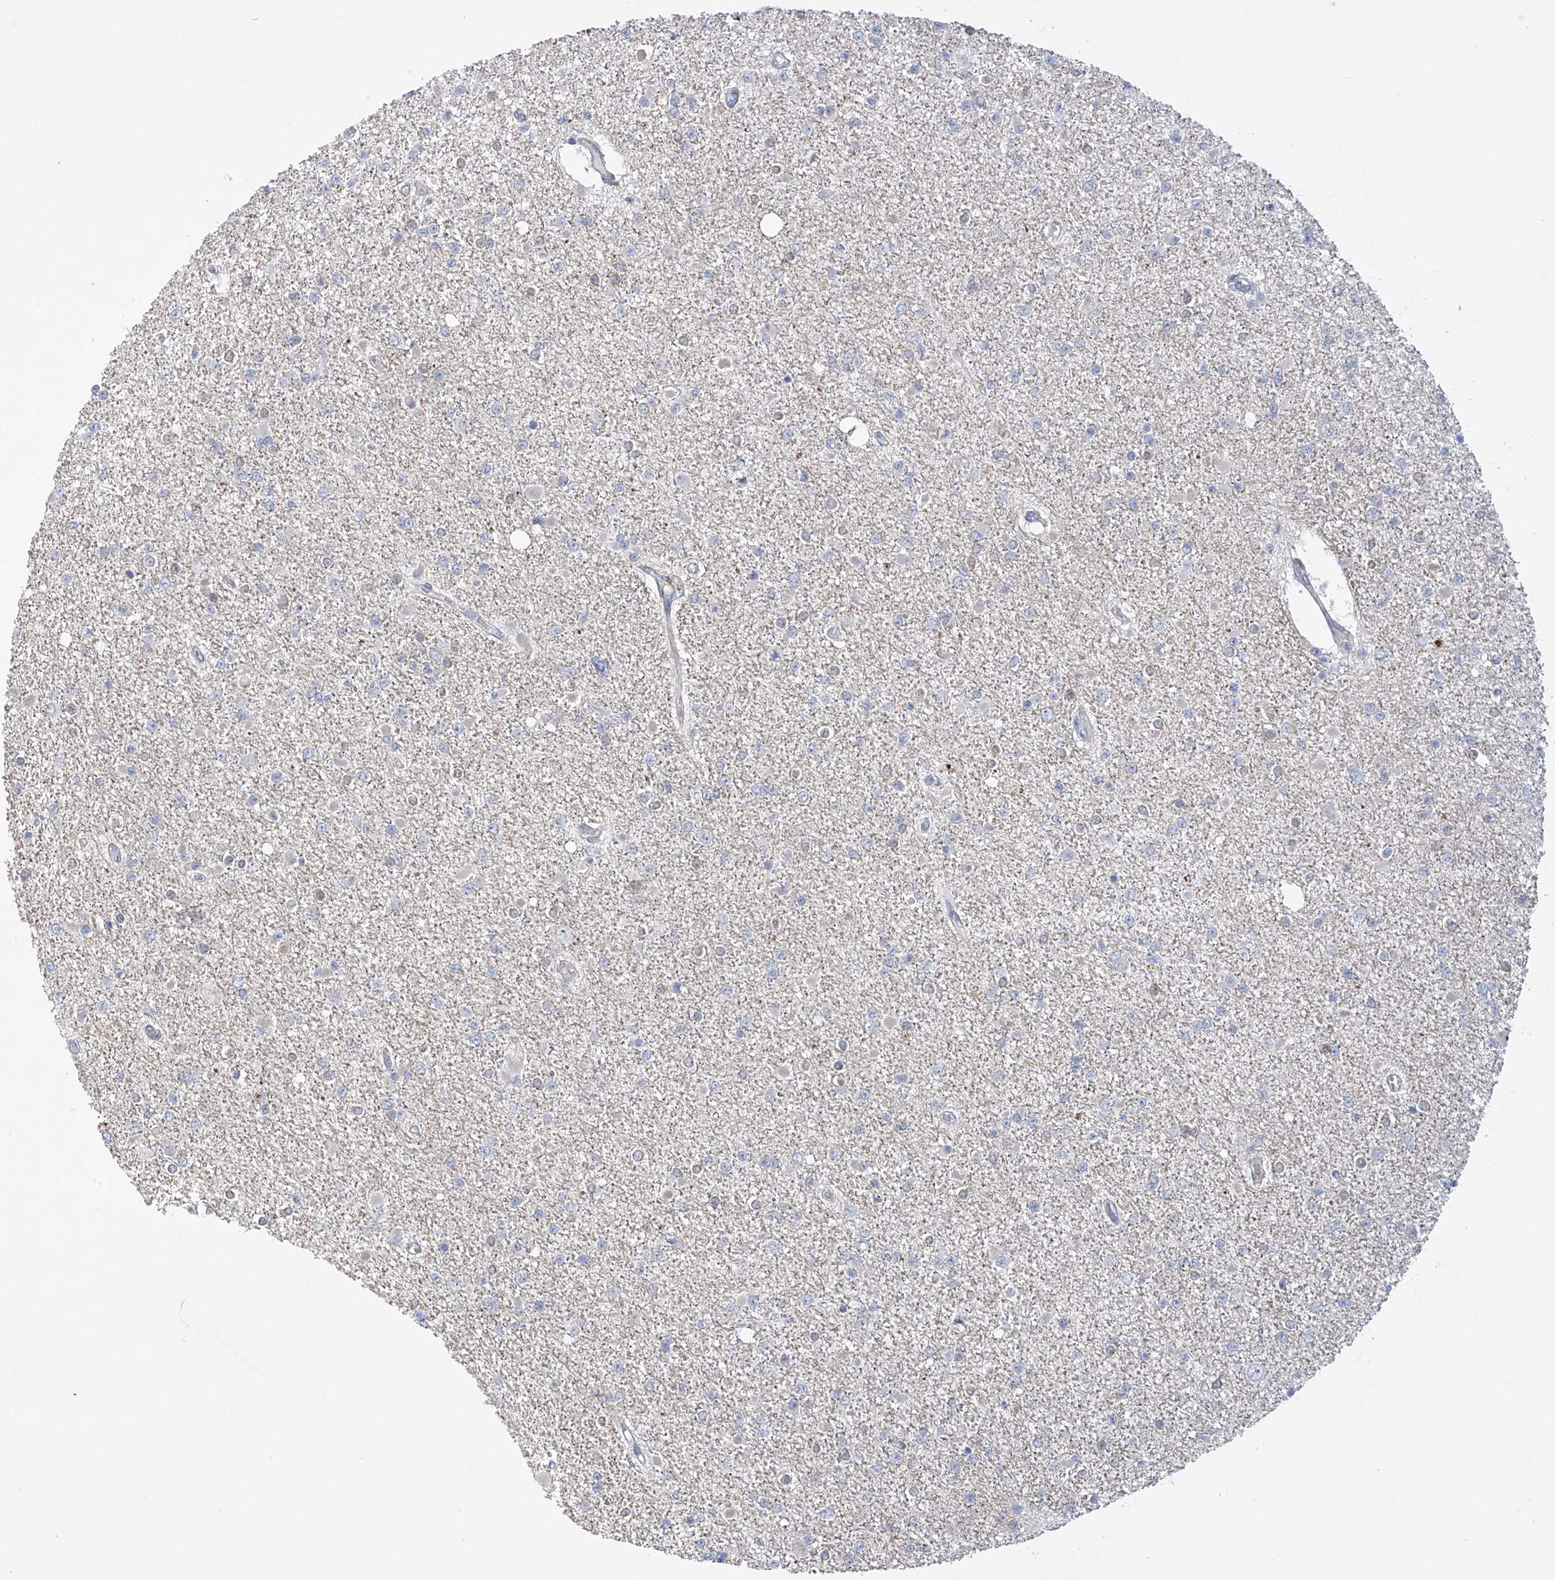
{"staining": {"intensity": "negative", "quantity": "none", "location": "none"}, "tissue": "glioma", "cell_type": "Tumor cells", "image_type": "cancer", "snomed": [{"axis": "morphology", "description": "Glioma, malignant, Low grade"}, {"axis": "topography", "description": "Brain"}], "caption": "Immunohistochemical staining of glioma reveals no significant staining in tumor cells.", "gene": "ZNF641", "patient": {"sex": "female", "age": 22}}